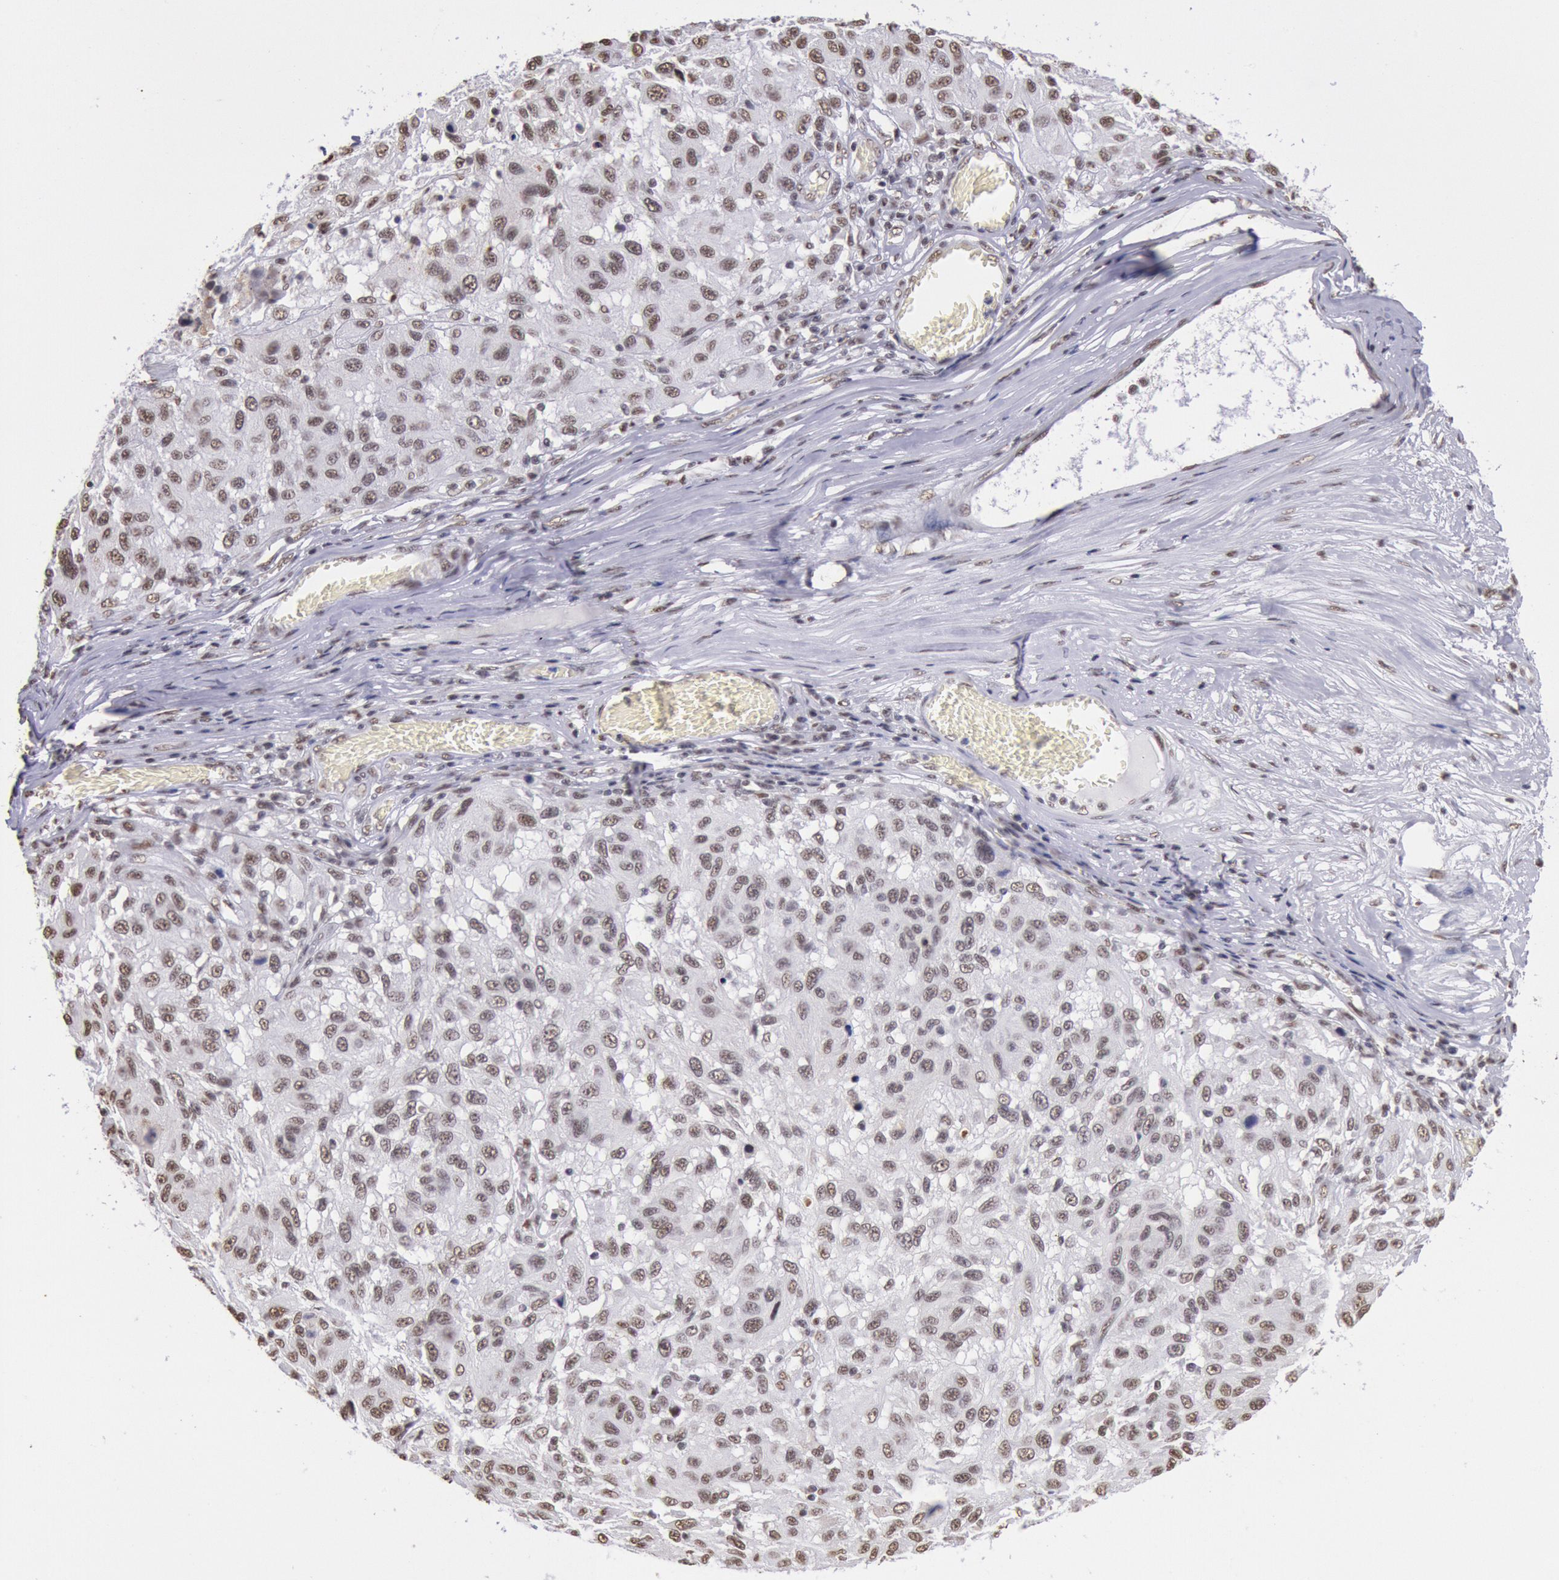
{"staining": {"intensity": "moderate", "quantity": ">75%", "location": "nuclear"}, "tissue": "melanoma", "cell_type": "Tumor cells", "image_type": "cancer", "snomed": [{"axis": "morphology", "description": "Malignant melanoma, NOS"}, {"axis": "topography", "description": "Skin"}], "caption": "Moderate nuclear positivity for a protein is identified in approximately >75% of tumor cells of melanoma using immunohistochemistry (IHC).", "gene": "SNRPD3", "patient": {"sex": "female", "age": 77}}